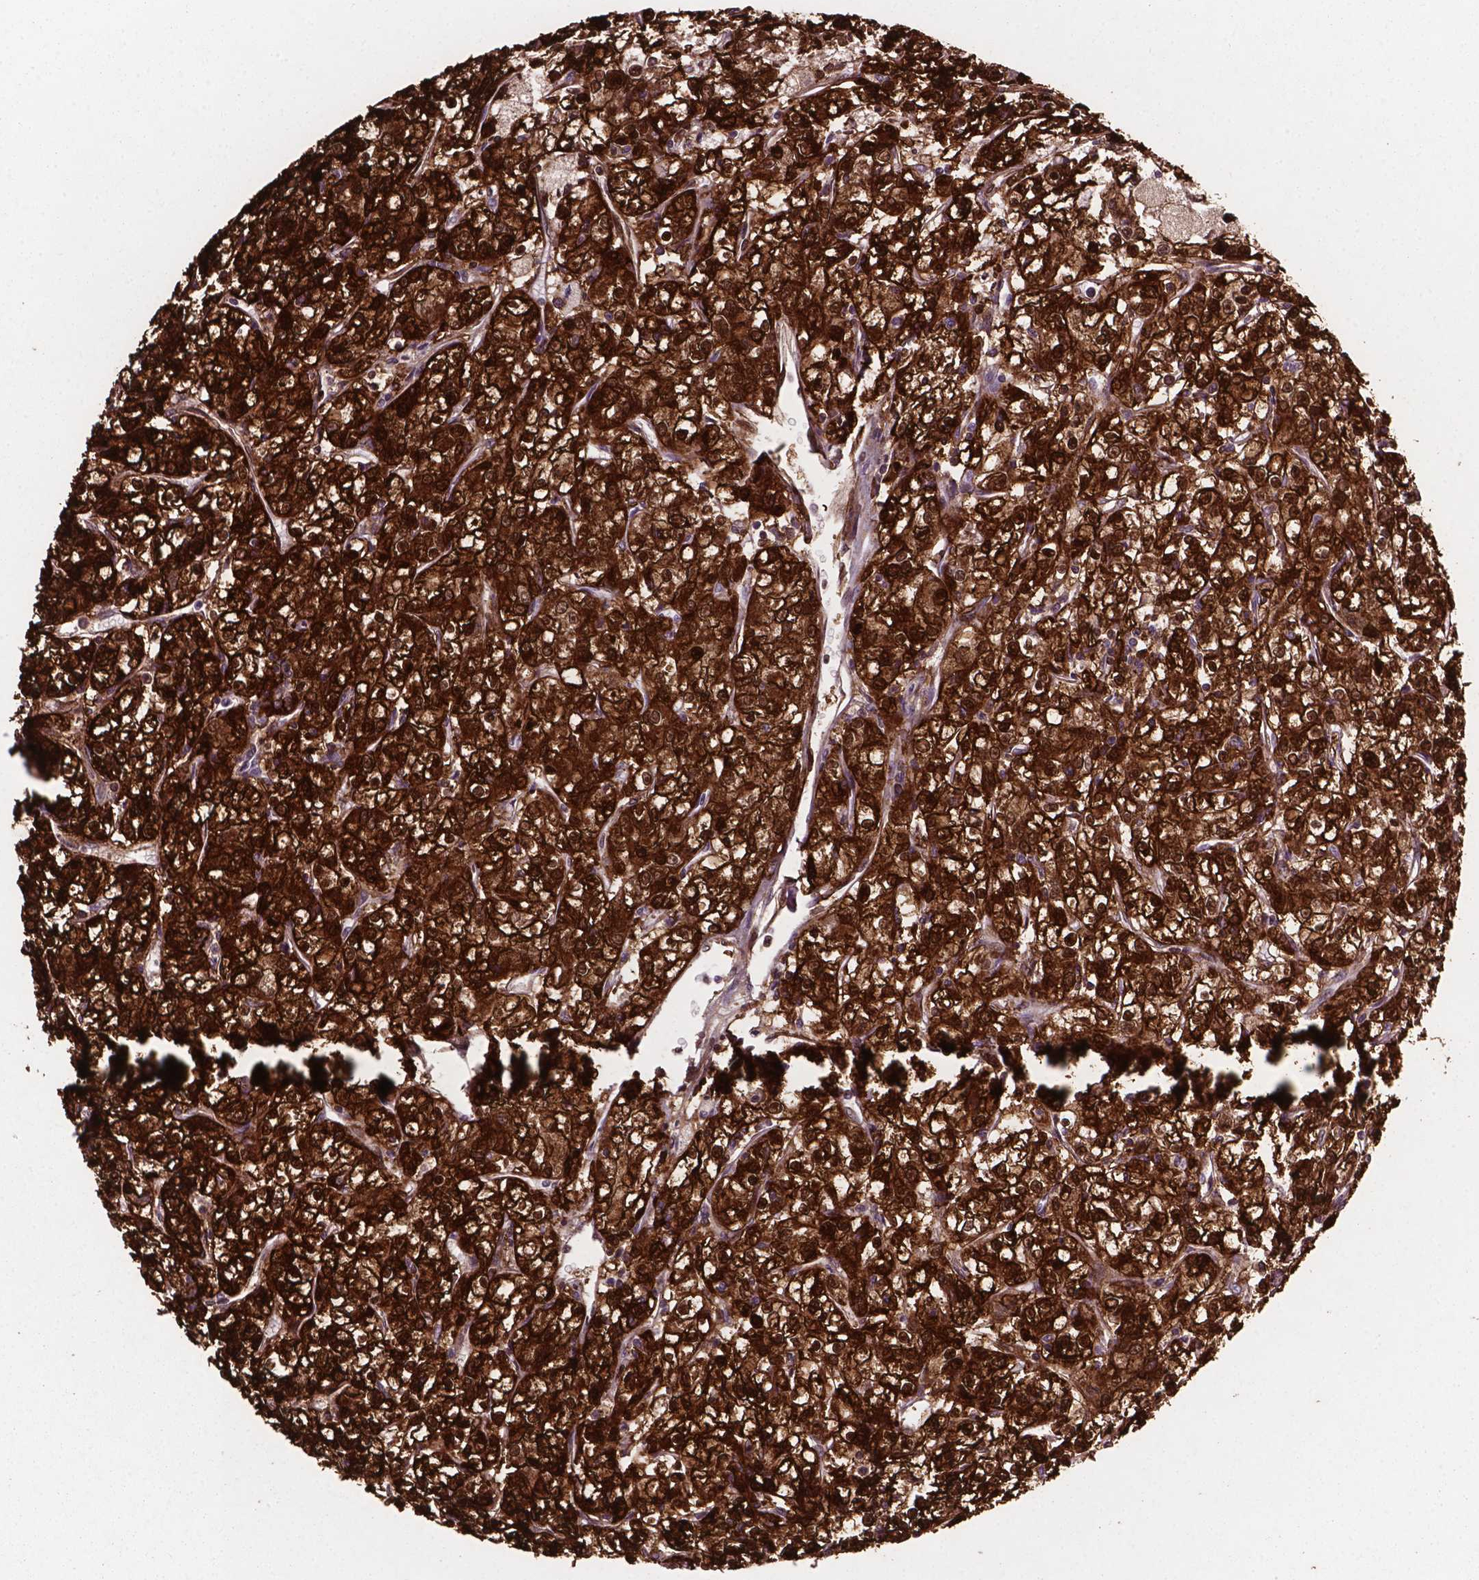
{"staining": {"intensity": "strong", "quantity": ">75%", "location": "cytoplasmic/membranous,nuclear"}, "tissue": "renal cancer", "cell_type": "Tumor cells", "image_type": "cancer", "snomed": [{"axis": "morphology", "description": "Adenocarcinoma, NOS"}, {"axis": "topography", "description": "Kidney"}], "caption": "Protein staining of adenocarcinoma (renal) tissue demonstrates strong cytoplasmic/membranous and nuclear expression in about >75% of tumor cells.", "gene": "LDHA", "patient": {"sex": "female", "age": 59}}